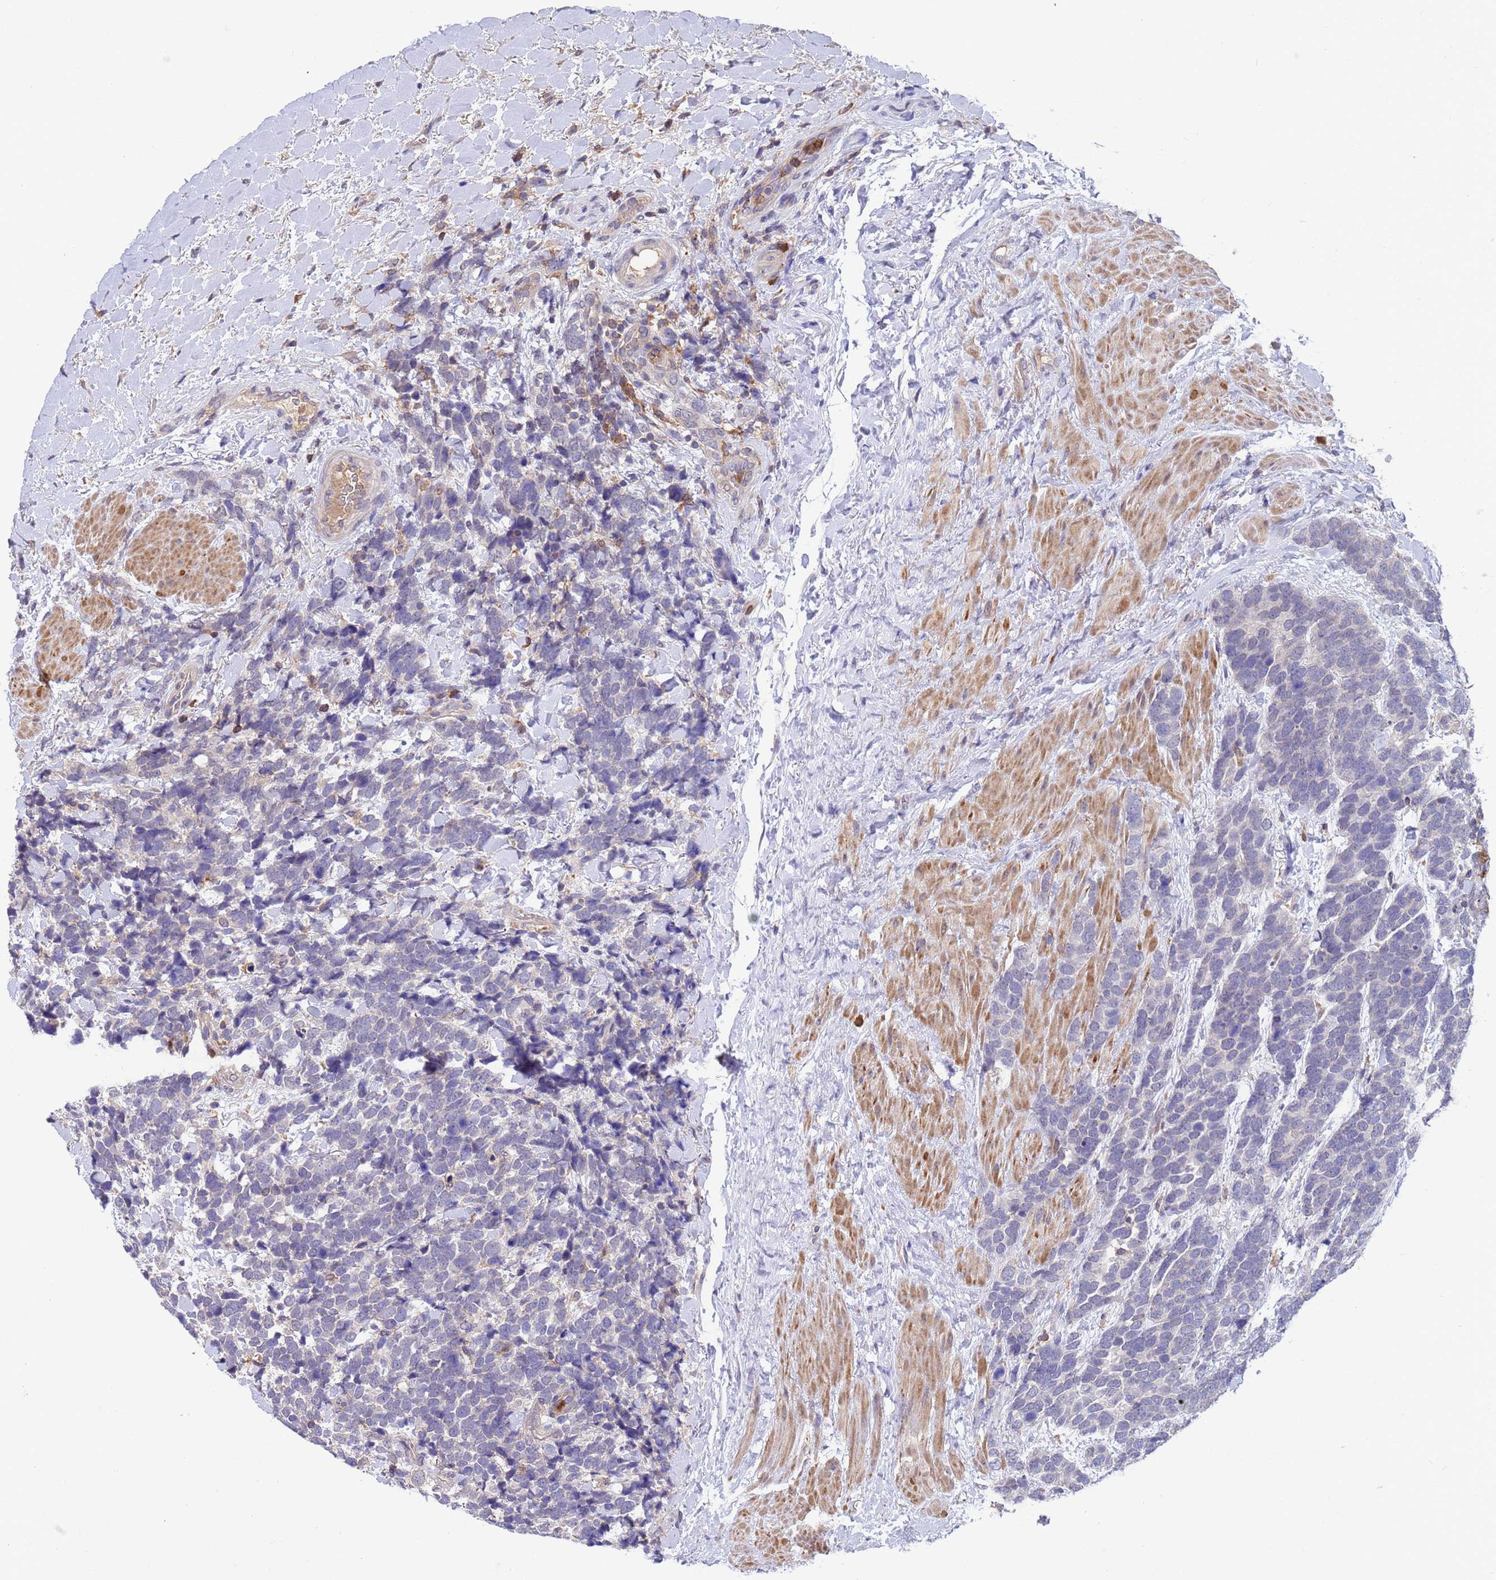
{"staining": {"intensity": "negative", "quantity": "none", "location": "none"}, "tissue": "urothelial cancer", "cell_type": "Tumor cells", "image_type": "cancer", "snomed": [{"axis": "morphology", "description": "Urothelial carcinoma, High grade"}, {"axis": "topography", "description": "Urinary bladder"}], "caption": "Urothelial cancer stained for a protein using immunohistochemistry displays no staining tumor cells.", "gene": "AMPD3", "patient": {"sex": "female", "age": 82}}